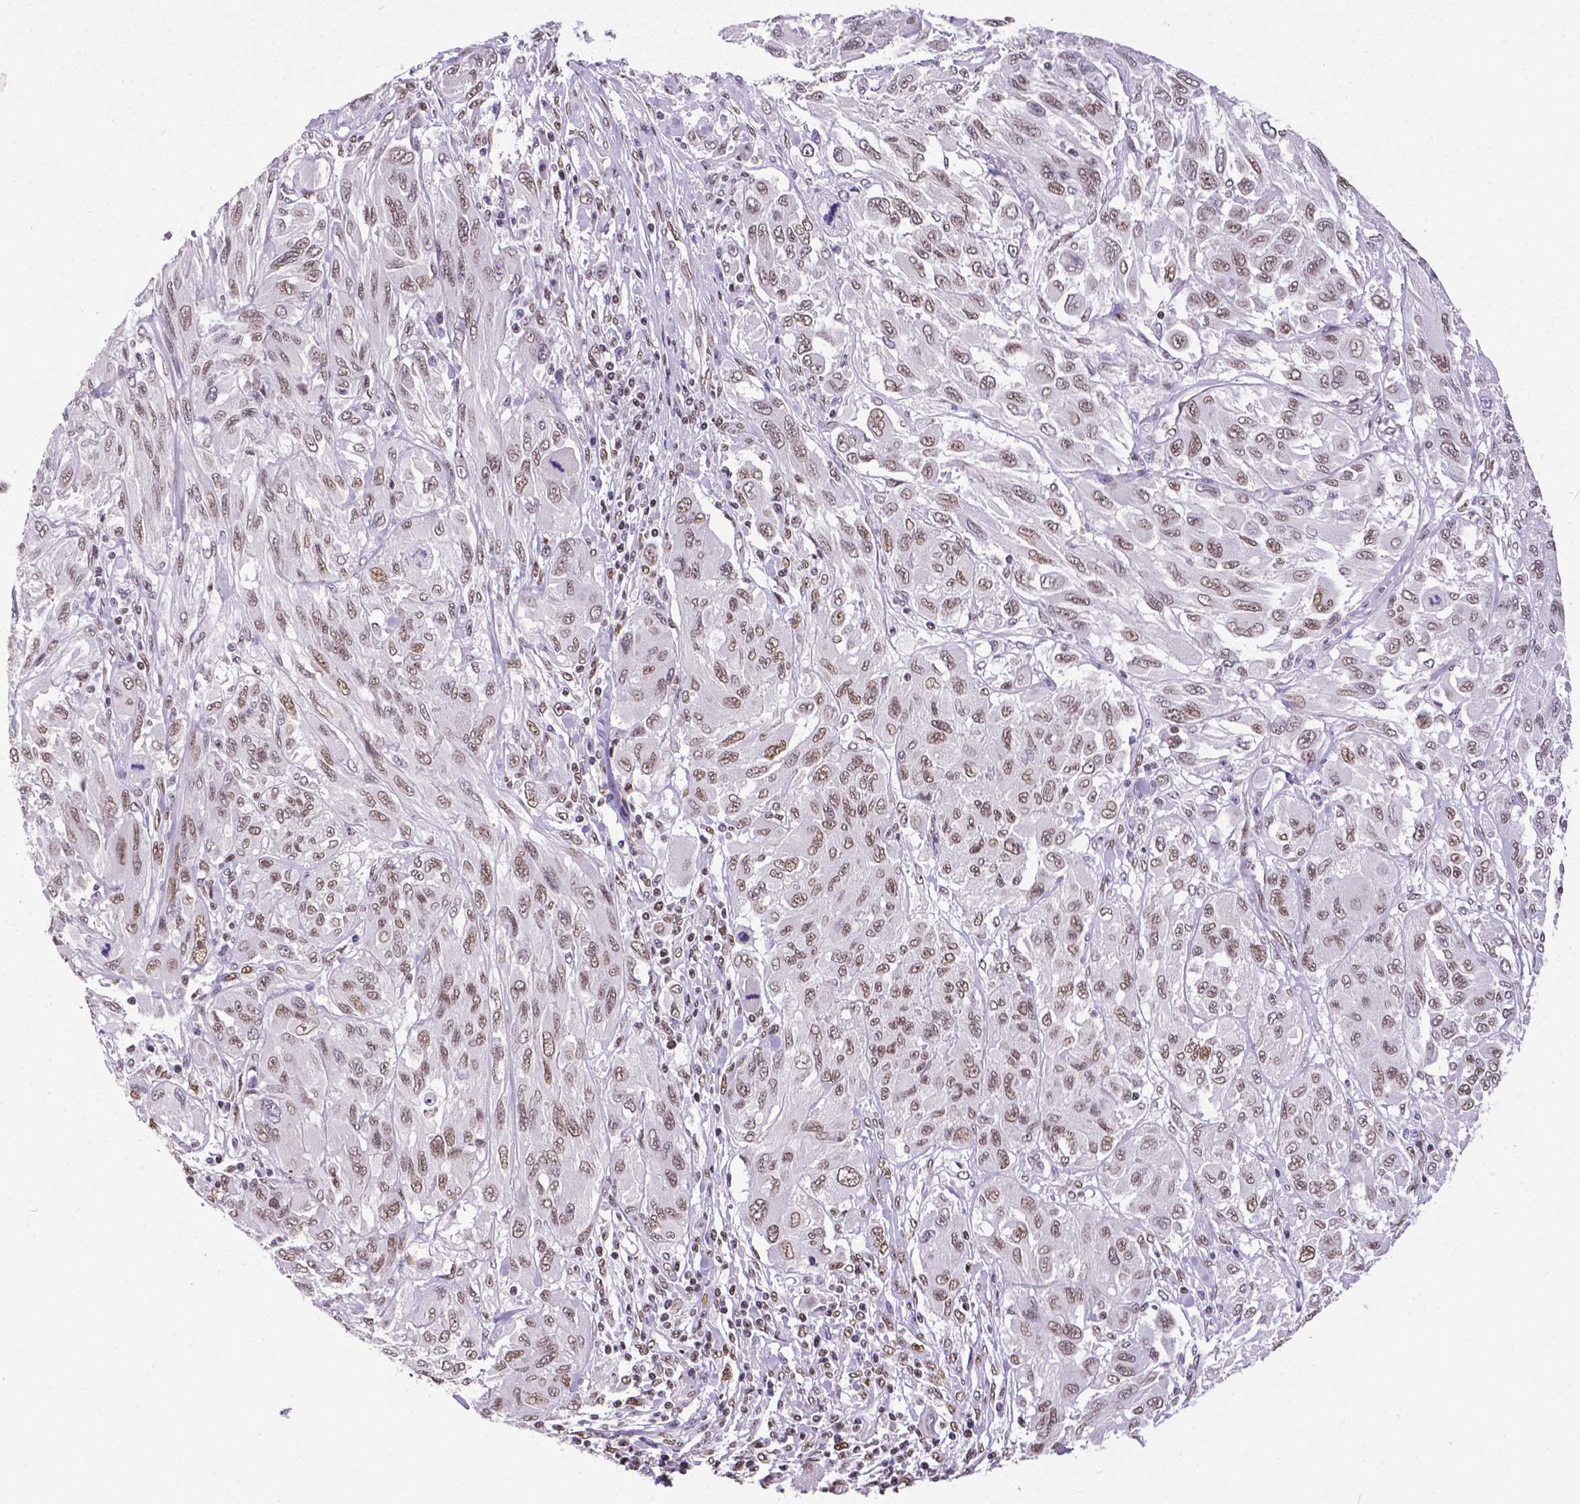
{"staining": {"intensity": "moderate", "quantity": ">75%", "location": "nuclear"}, "tissue": "melanoma", "cell_type": "Tumor cells", "image_type": "cancer", "snomed": [{"axis": "morphology", "description": "Malignant melanoma, NOS"}, {"axis": "topography", "description": "Skin"}], "caption": "IHC of human melanoma reveals medium levels of moderate nuclear staining in approximately >75% of tumor cells.", "gene": "REST", "patient": {"sex": "female", "age": 91}}